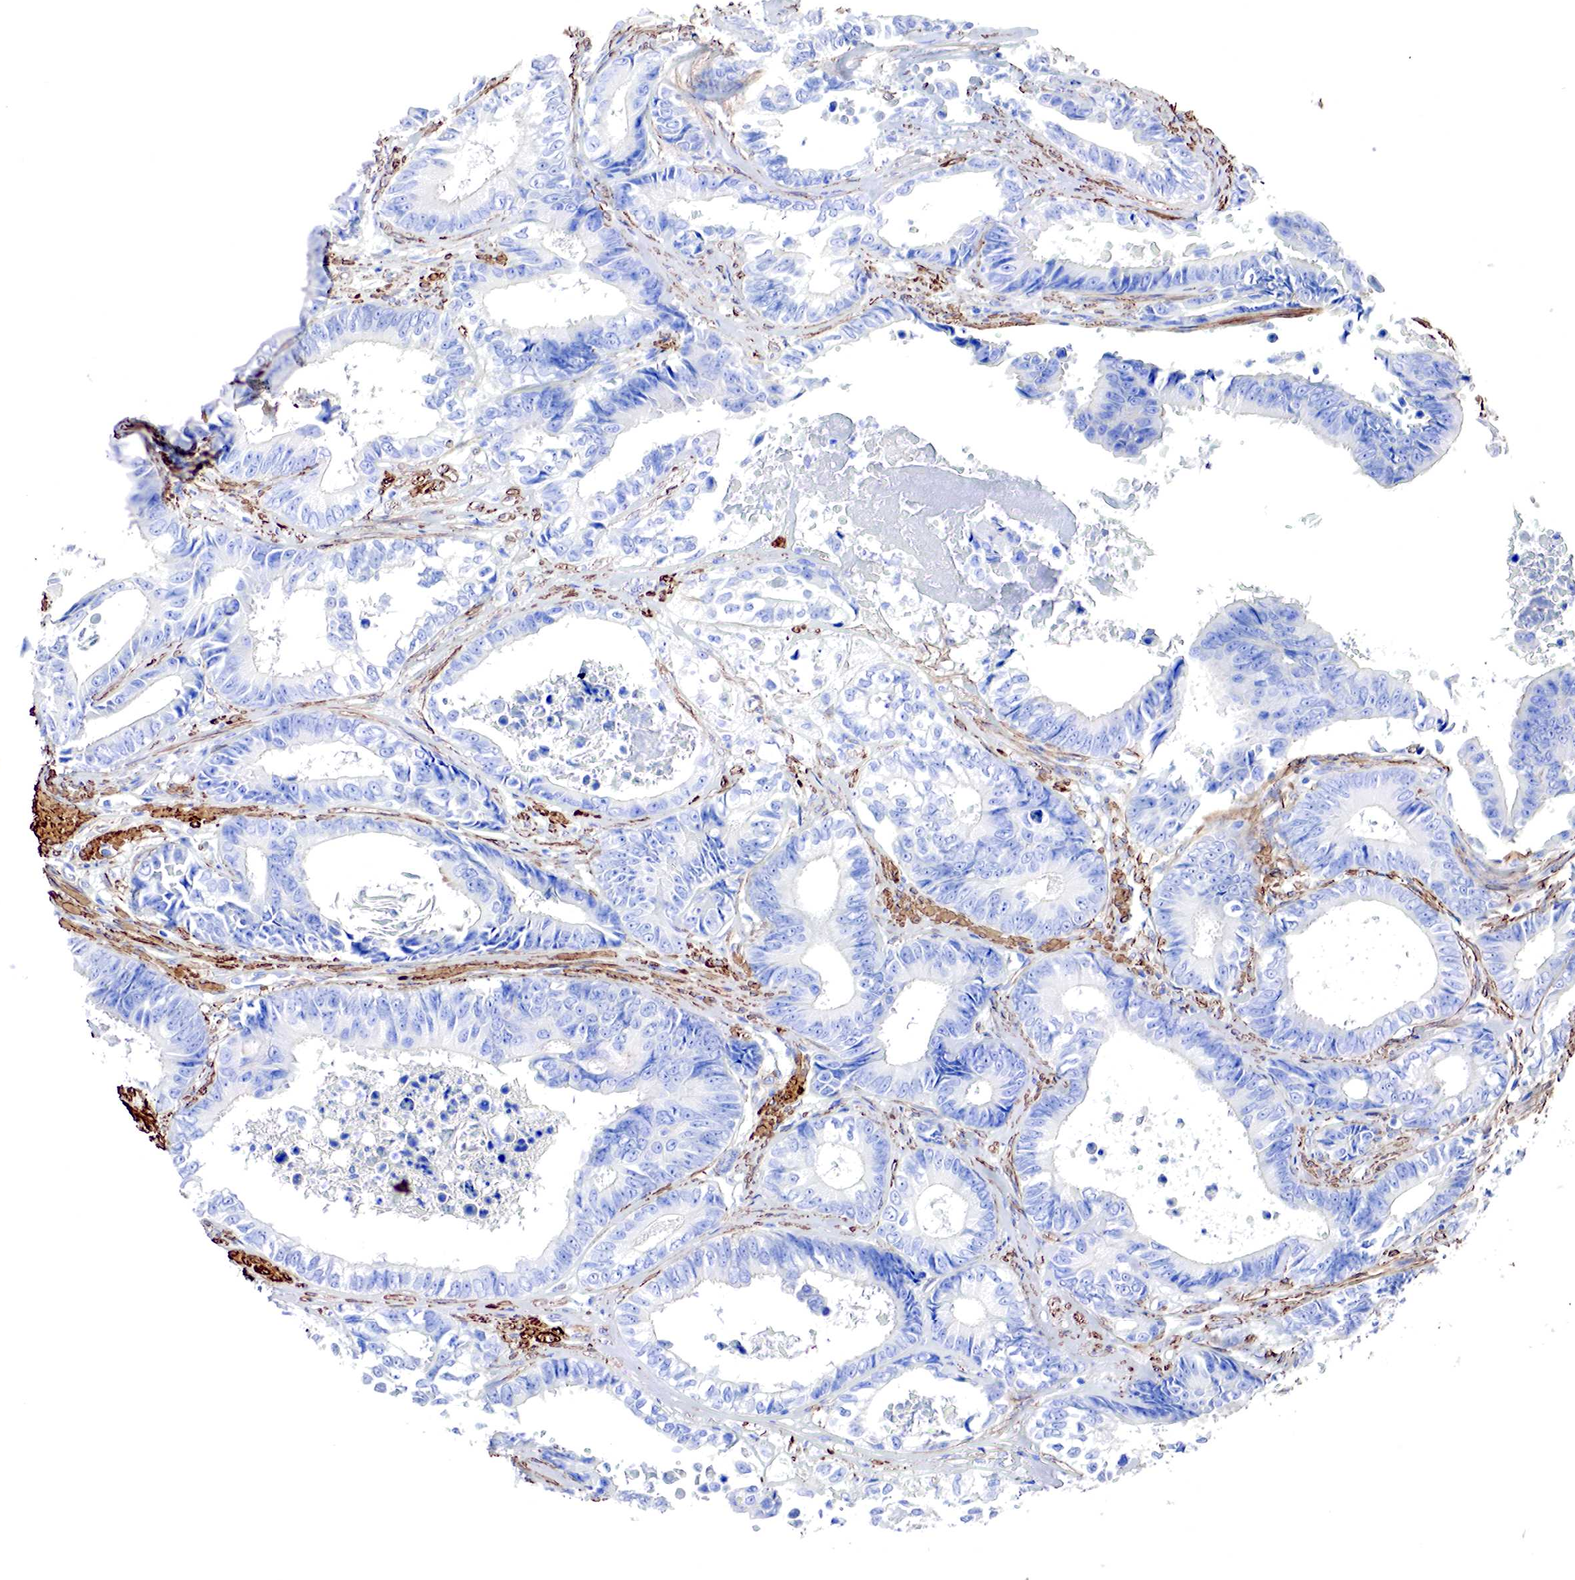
{"staining": {"intensity": "negative", "quantity": "none", "location": "none"}, "tissue": "colorectal cancer", "cell_type": "Tumor cells", "image_type": "cancer", "snomed": [{"axis": "morphology", "description": "Adenocarcinoma, NOS"}, {"axis": "topography", "description": "Rectum"}], "caption": "The immunohistochemistry photomicrograph has no significant positivity in tumor cells of colorectal adenocarcinoma tissue.", "gene": "TPM1", "patient": {"sex": "female", "age": 98}}